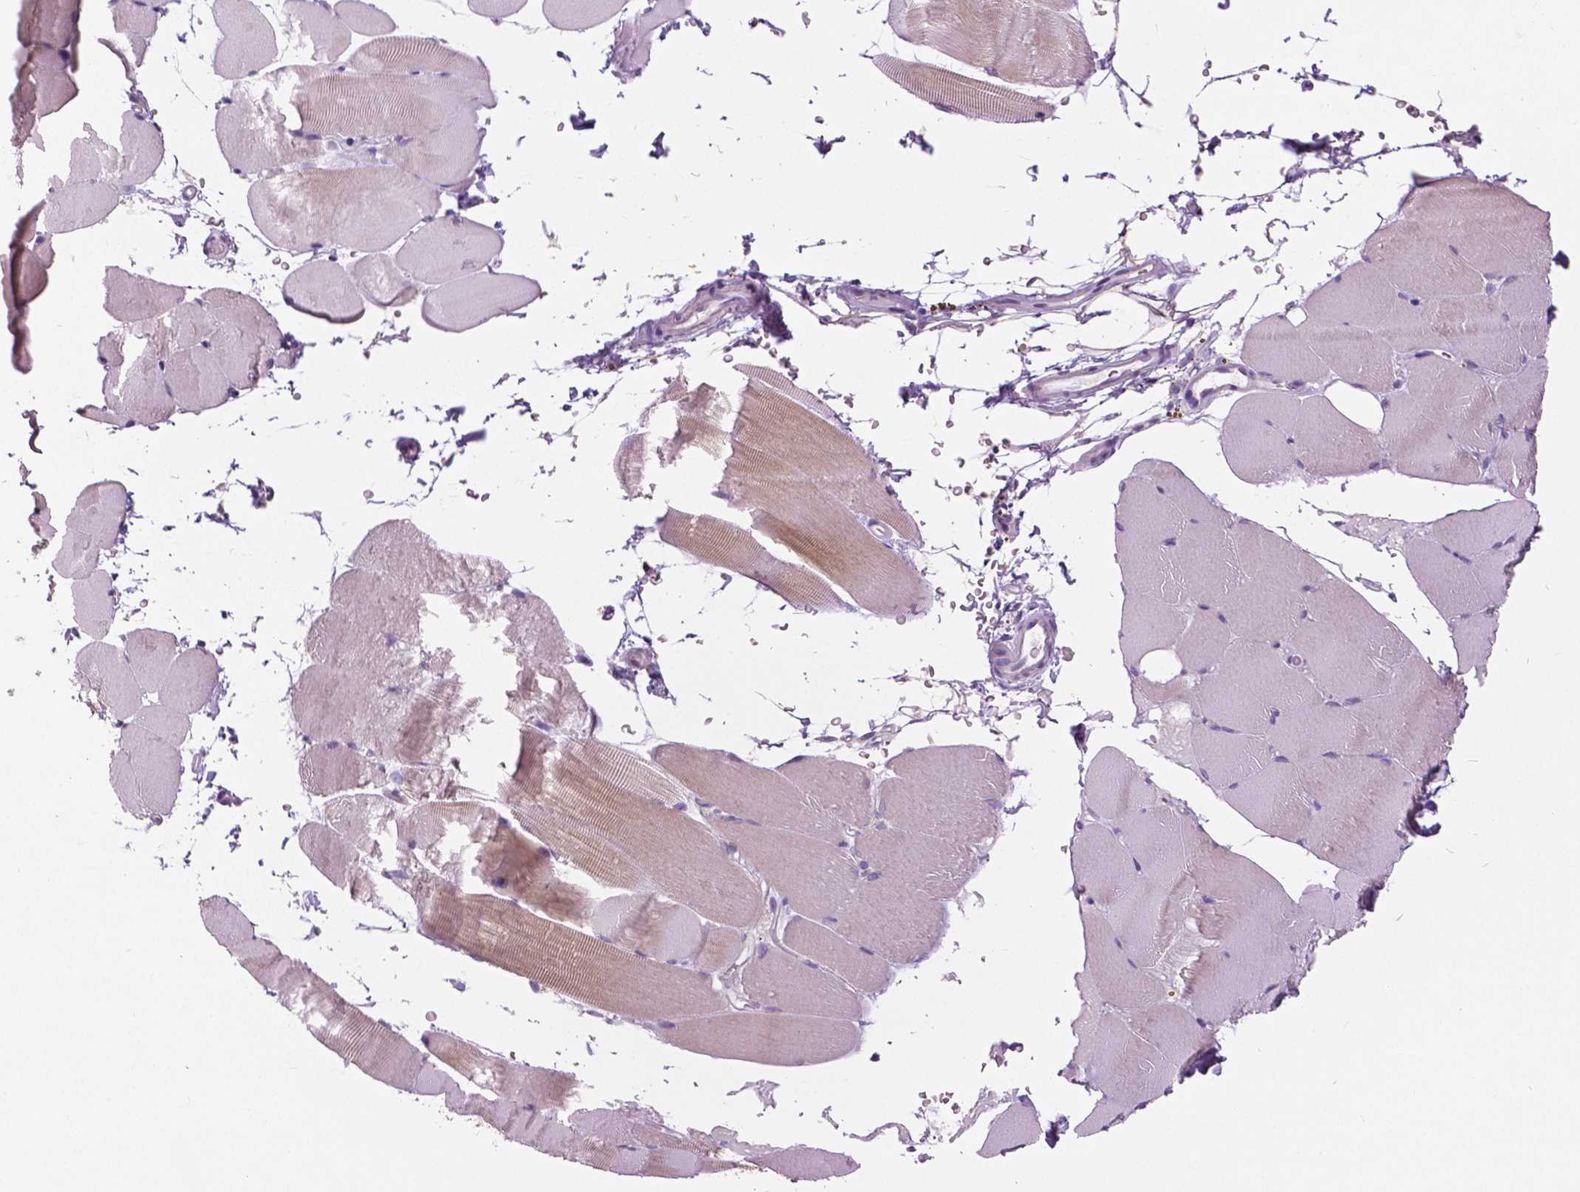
{"staining": {"intensity": "weak", "quantity": "<25%", "location": "cytoplasmic/membranous"}, "tissue": "skeletal muscle", "cell_type": "Myocytes", "image_type": "normal", "snomed": [{"axis": "morphology", "description": "Normal tissue, NOS"}, {"axis": "topography", "description": "Skeletal muscle"}], "caption": "Skeletal muscle stained for a protein using immunohistochemistry exhibits no positivity myocytes.", "gene": "GRIN2A", "patient": {"sex": "female", "age": 37}}